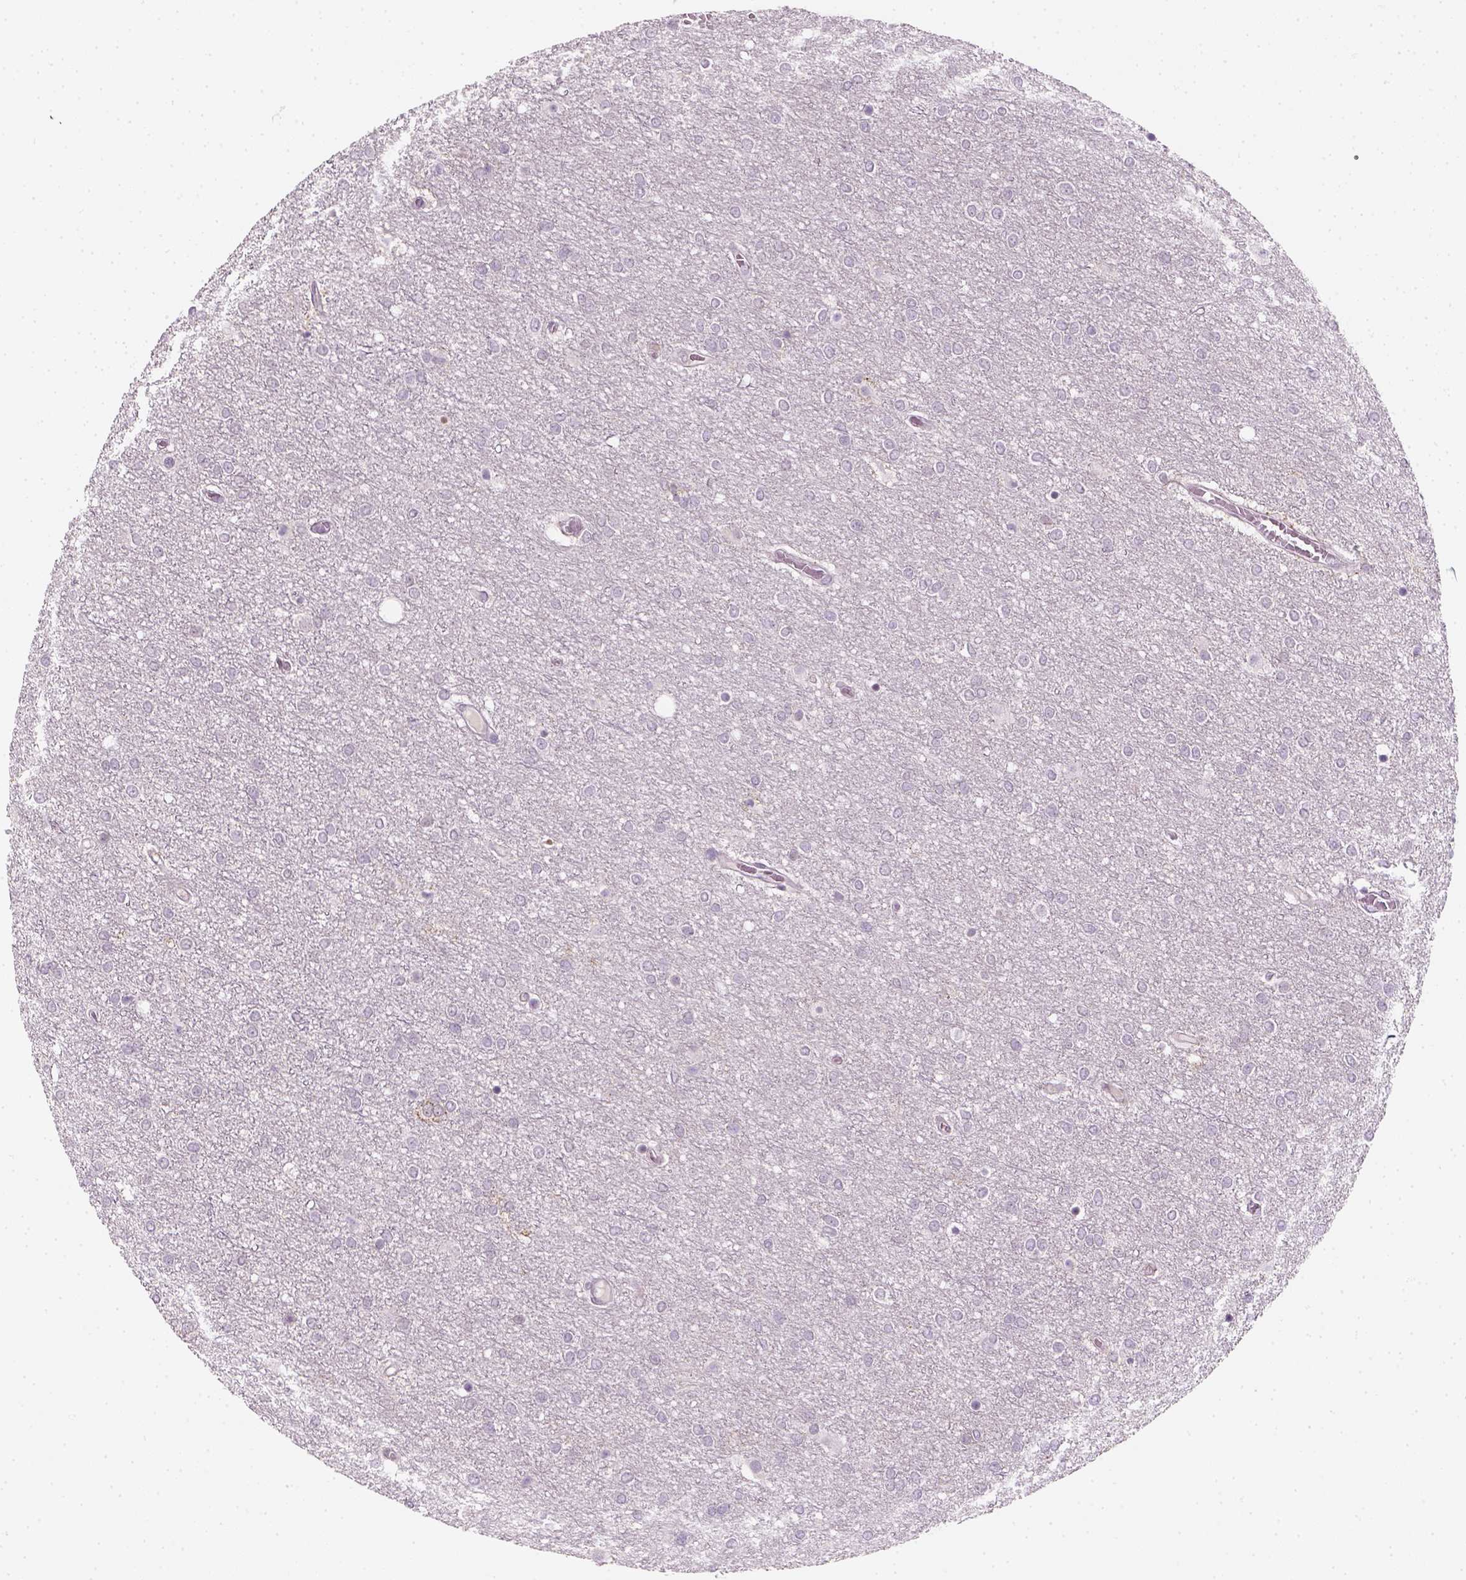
{"staining": {"intensity": "negative", "quantity": "none", "location": "none"}, "tissue": "glioma", "cell_type": "Tumor cells", "image_type": "cancer", "snomed": [{"axis": "morphology", "description": "Glioma, malignant, High grade"}, {"axis": "topography", "description": "Brain"}], "caption": "An image of human malignant glioma (high-grade) is negative for staining in tumor cells.", "gene": "TP53", "patient": {"sex": "female", "age": 61}}